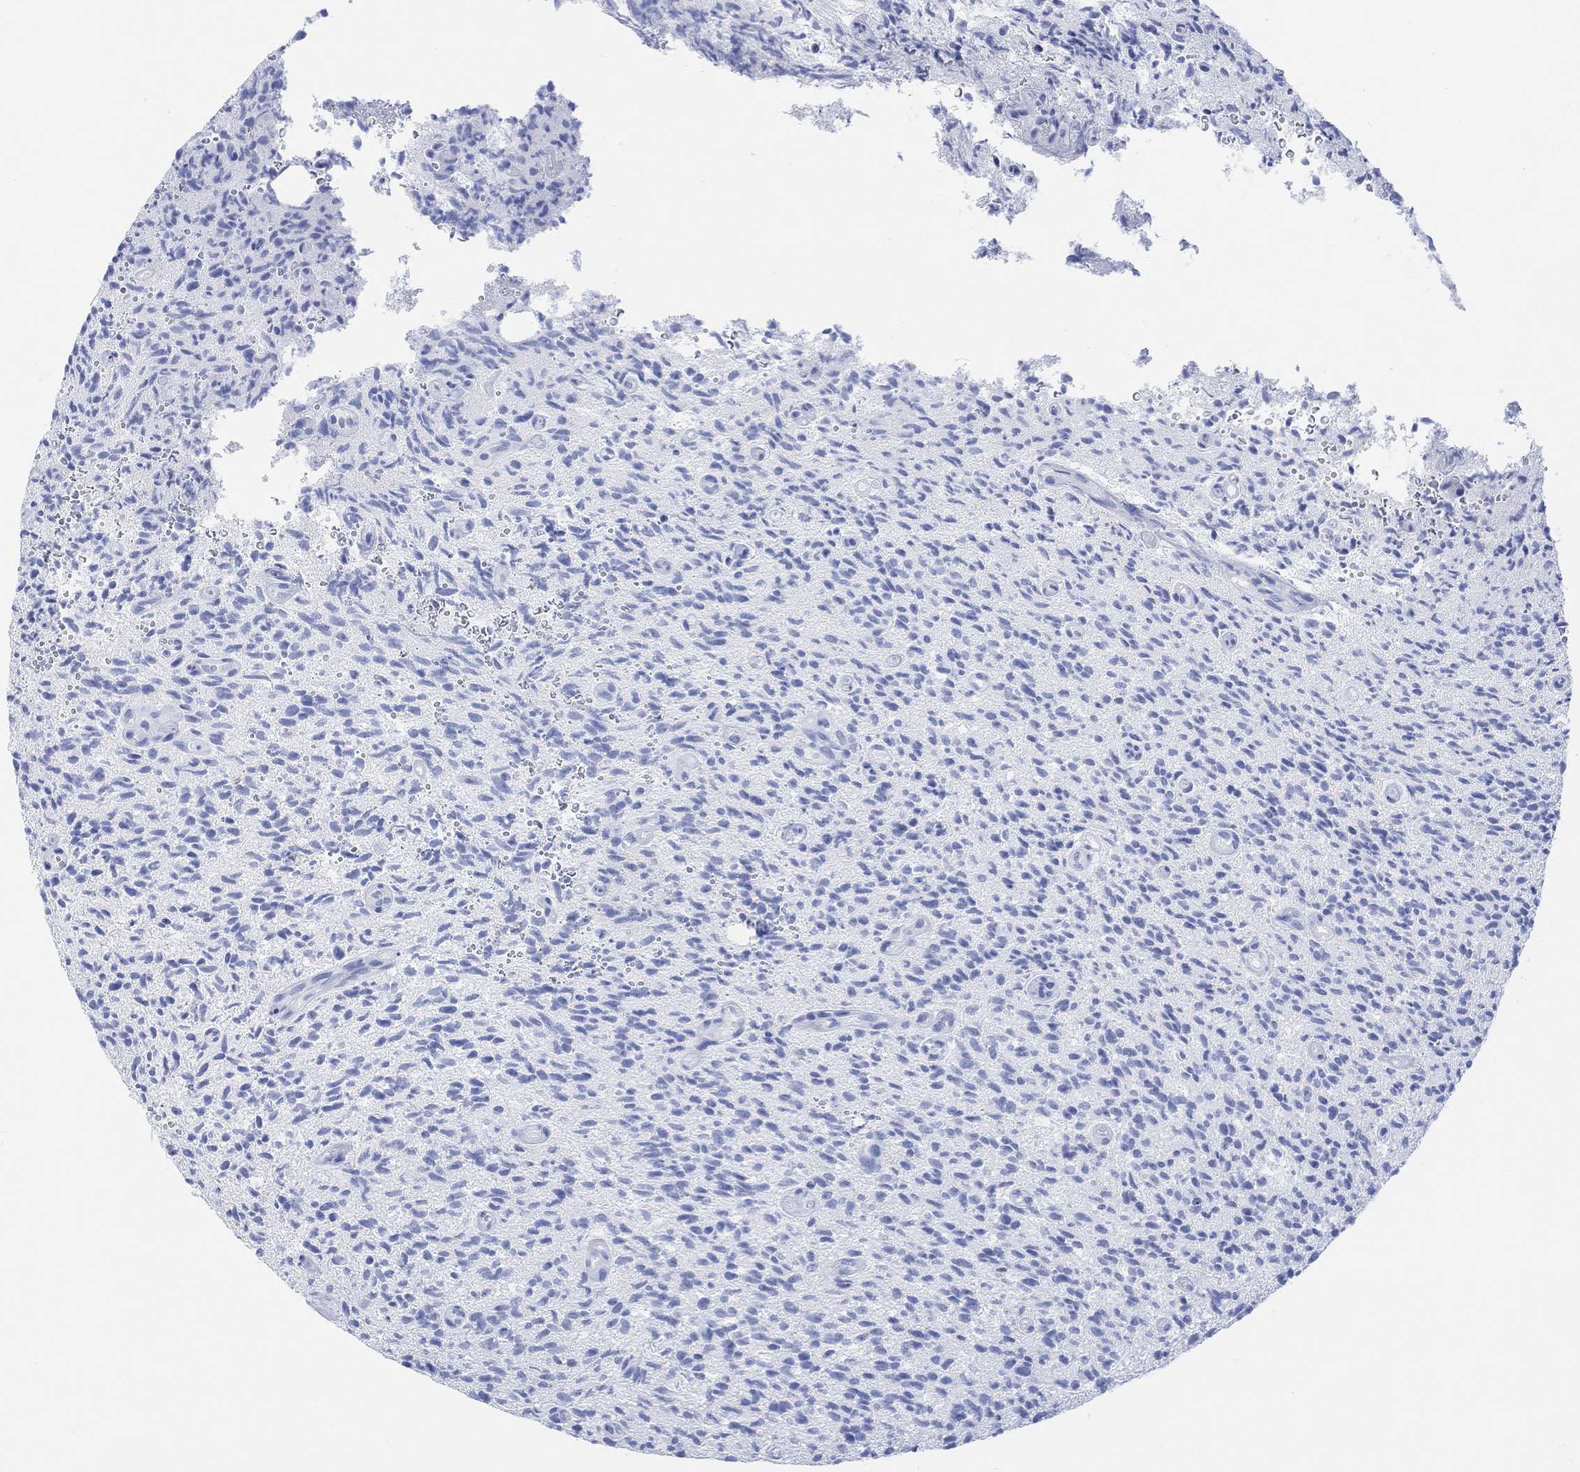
{"staining": {"intensity": "negative", "quantity": "none", "location": "none"}, "tissue": "glioma", "cell_type": "Tumor cells", "image_type": "cancer", "snomed": [{"axis": "morphology", "description": "Glioma, malignant, High grade"}, {"axis": "topography", "description": "Brain"}], "caption": "An immunohistochemistry image of glioma is shown. There is no staining in tumor cells of glioma.", "gene": "TPPP3", "patient": {"sex": "male", "age": 64}}